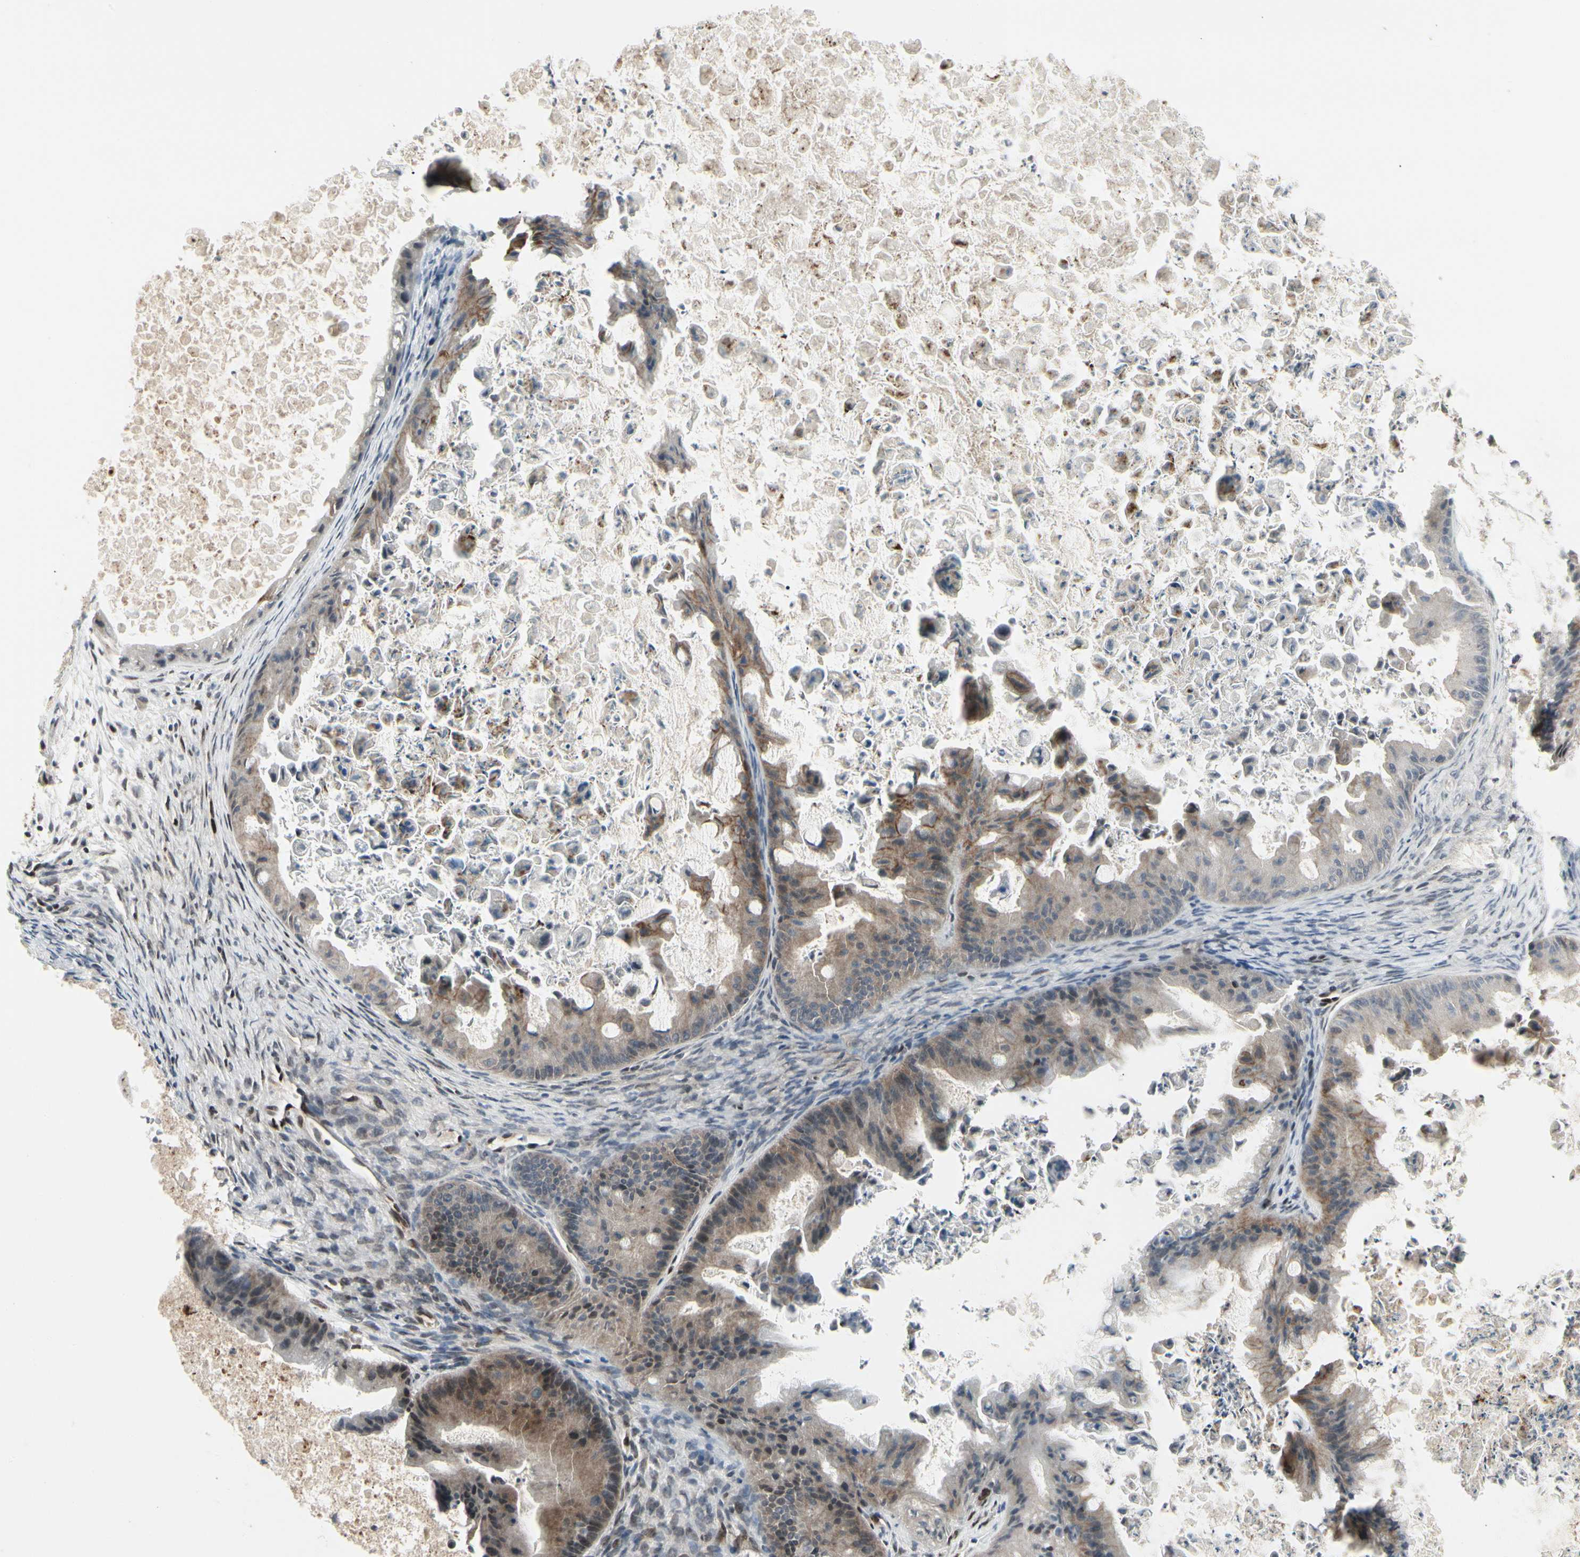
{"staining": {"intensity": "weak", "quantity": "25%-75%", "location": "cytoplasmic/membranous"}, "tissue": "ovarian cancer", "cell_type": "Tumor cells", "image_type": "cancer", "snomed": [{"axis": "morphology", "description": "Cystadenocarcinoma, mucinous, NOS"}, {"axis": "topography", "description": "Ovary"}], "caption": "DAB immunohistochemical staining of human ovarian cancer reveals weak cytoplasmic/membranous protein expression in about 25%-75% of tumor cells. Immunohistochemistry (ihc) stains the protein of interest in brown and the nuclei are stained blue.", "gene": "FOXJ2", "patient": {"sex": "female", "age": 37}}